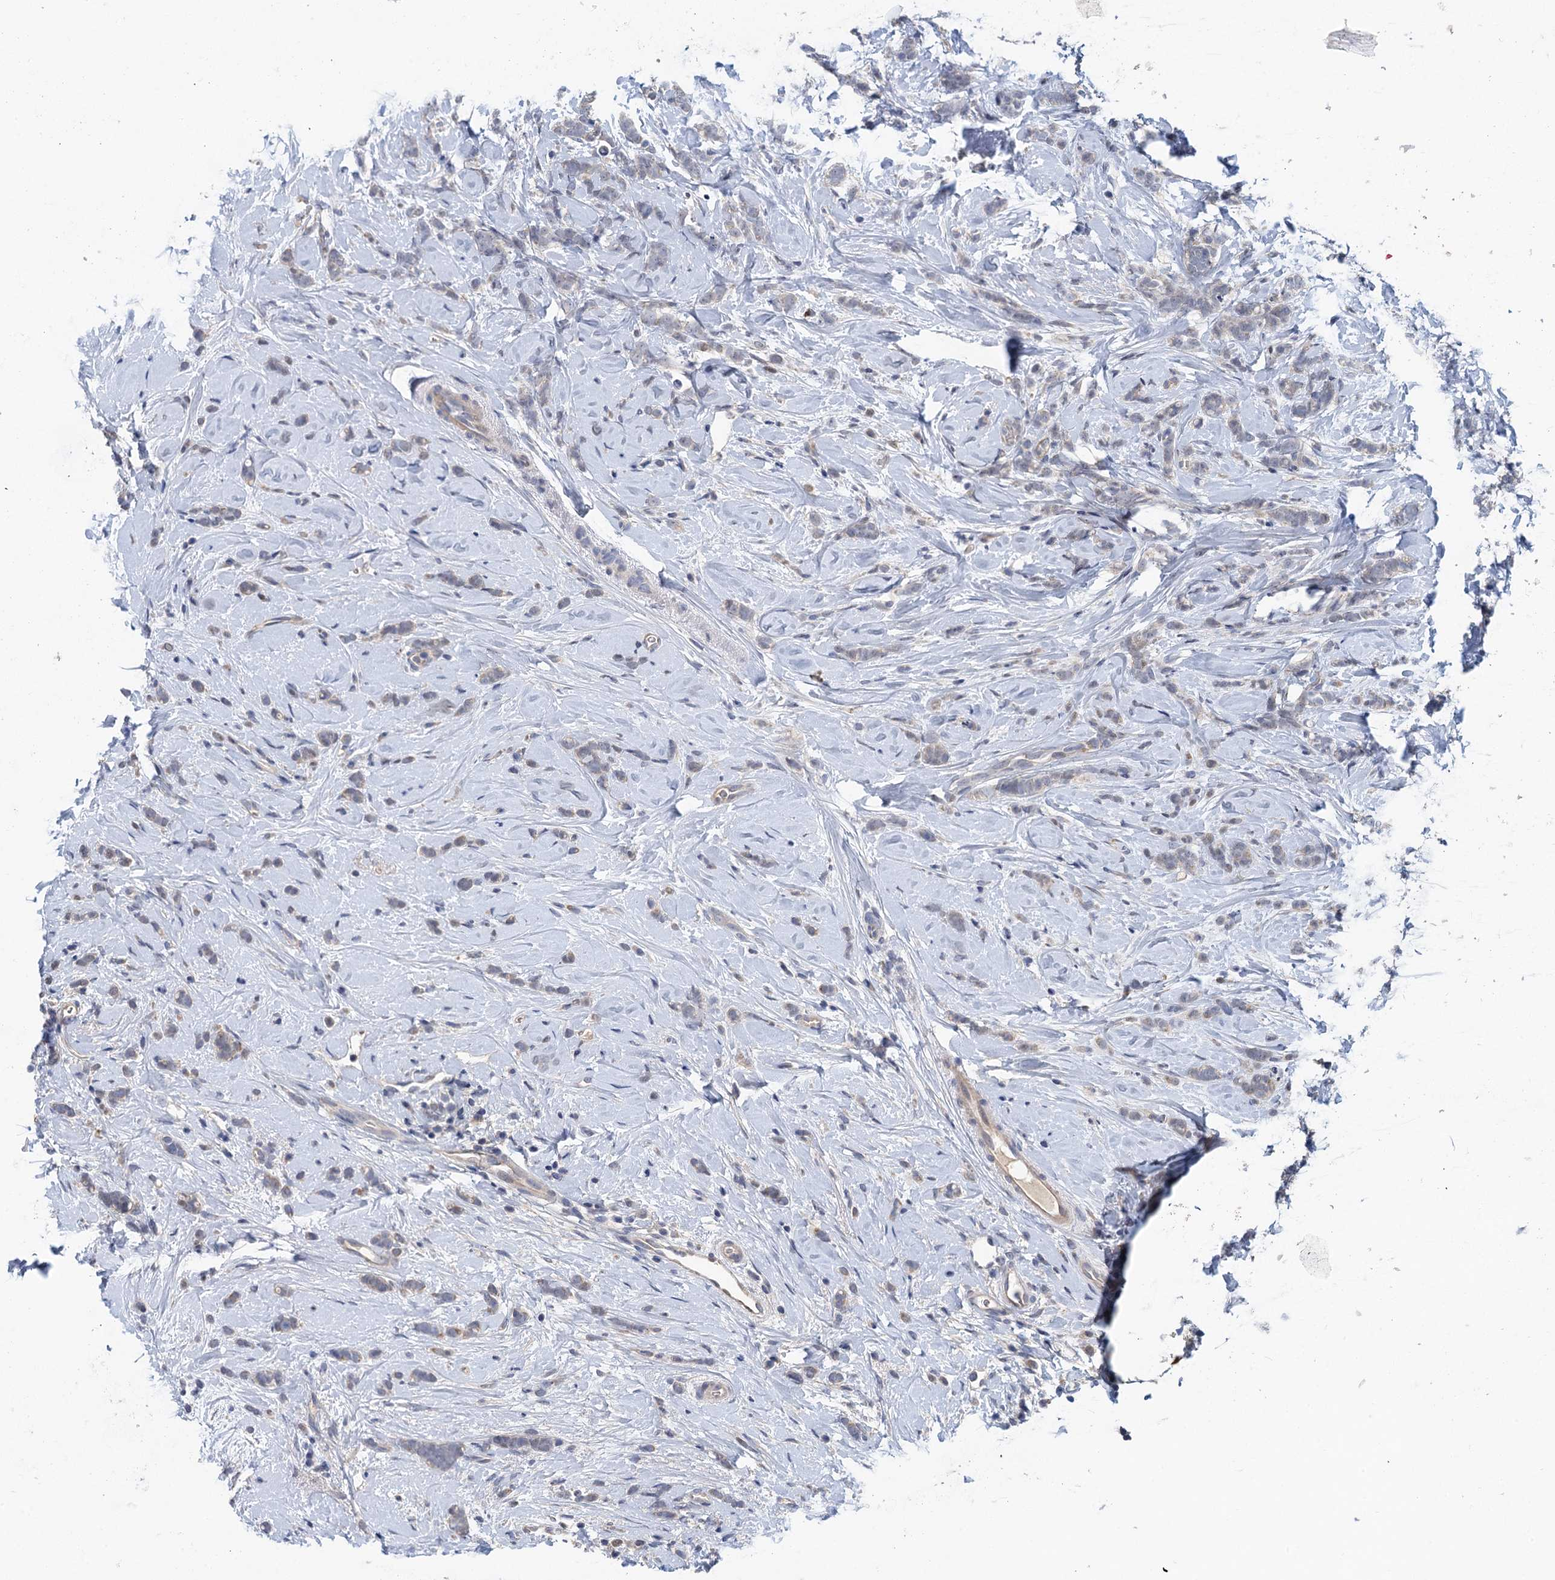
{"staining": {"intensity": "negative", "quantity": "none", "location": "none"}, "tissue": "breast cancer", "cell_type": "Tumor cells", "image_type": "cancer", "snomed": [{"axis": "morphology", "description": "Lobular carcinoma"}, {"axis": "topography", "description": "Breast"}], "caption": "High power microscopy micrograph of an immunohistochemistry photomicrograph of breast lobular carcinoma, revealing no significant staining in tumor cells.", "gene": "MDM1", "patient": {"sex": "female", "age": 58}}